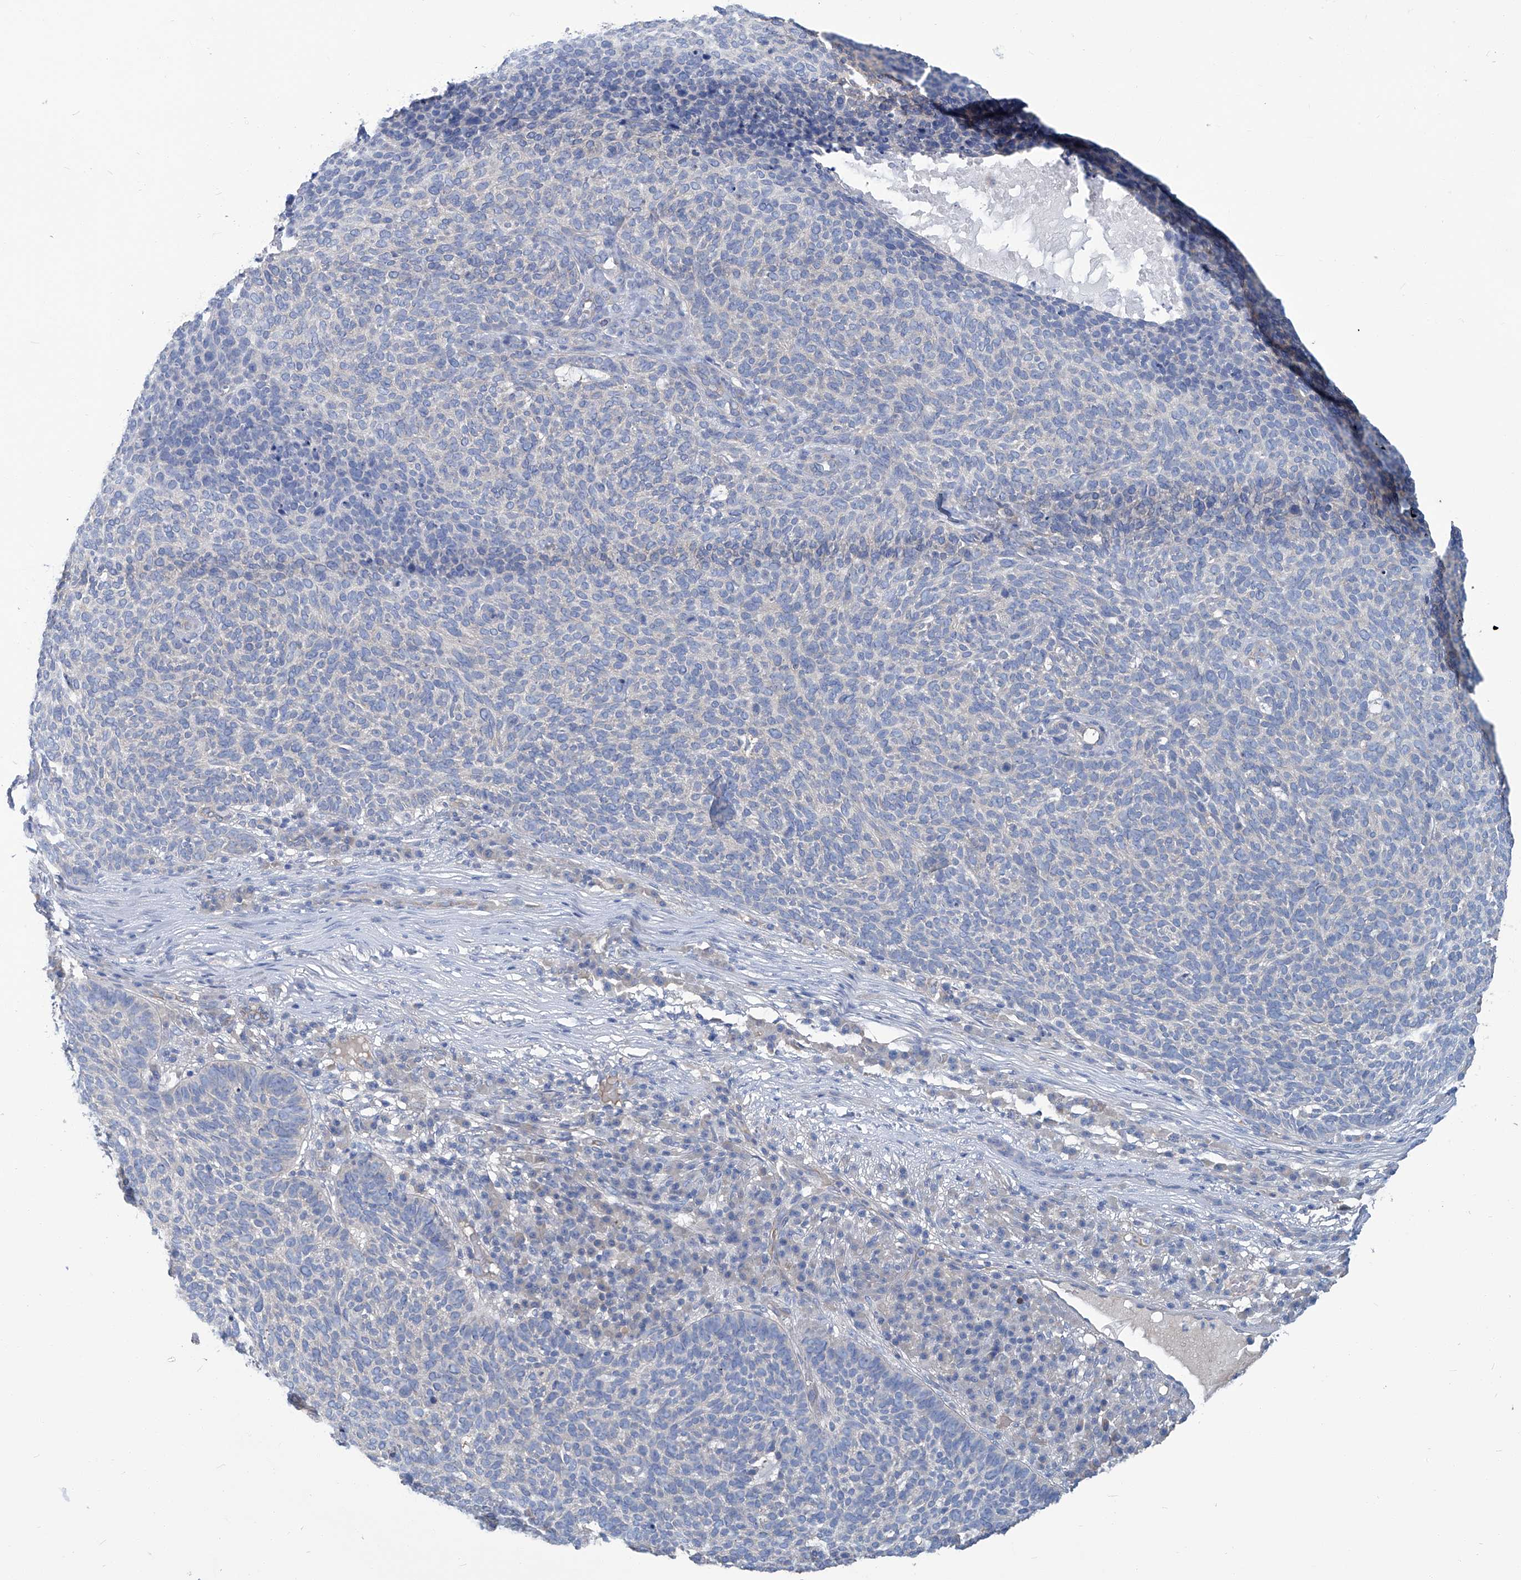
{"staining": {"intensity": "negative", "quantity": "none", "location": "none"}, "tissue": "skin cancer", "cell_type": "Tumor cells", "image_type": "cancer", "snomed": [{"axis": "morphology", "description": "Squamous cell carcinoma, NOS"}, {"axis": "topography", "description": "Skin"}], "caption": "IHC of squamous cell carcinoma (skin) demonstrates no expression in tumor cells. (Brightfield microscopy of DAB immunohistochemistry (IHC) at high magnification).", "gene": "PFKL", "patient": {"sex": "female", "age": 90}}